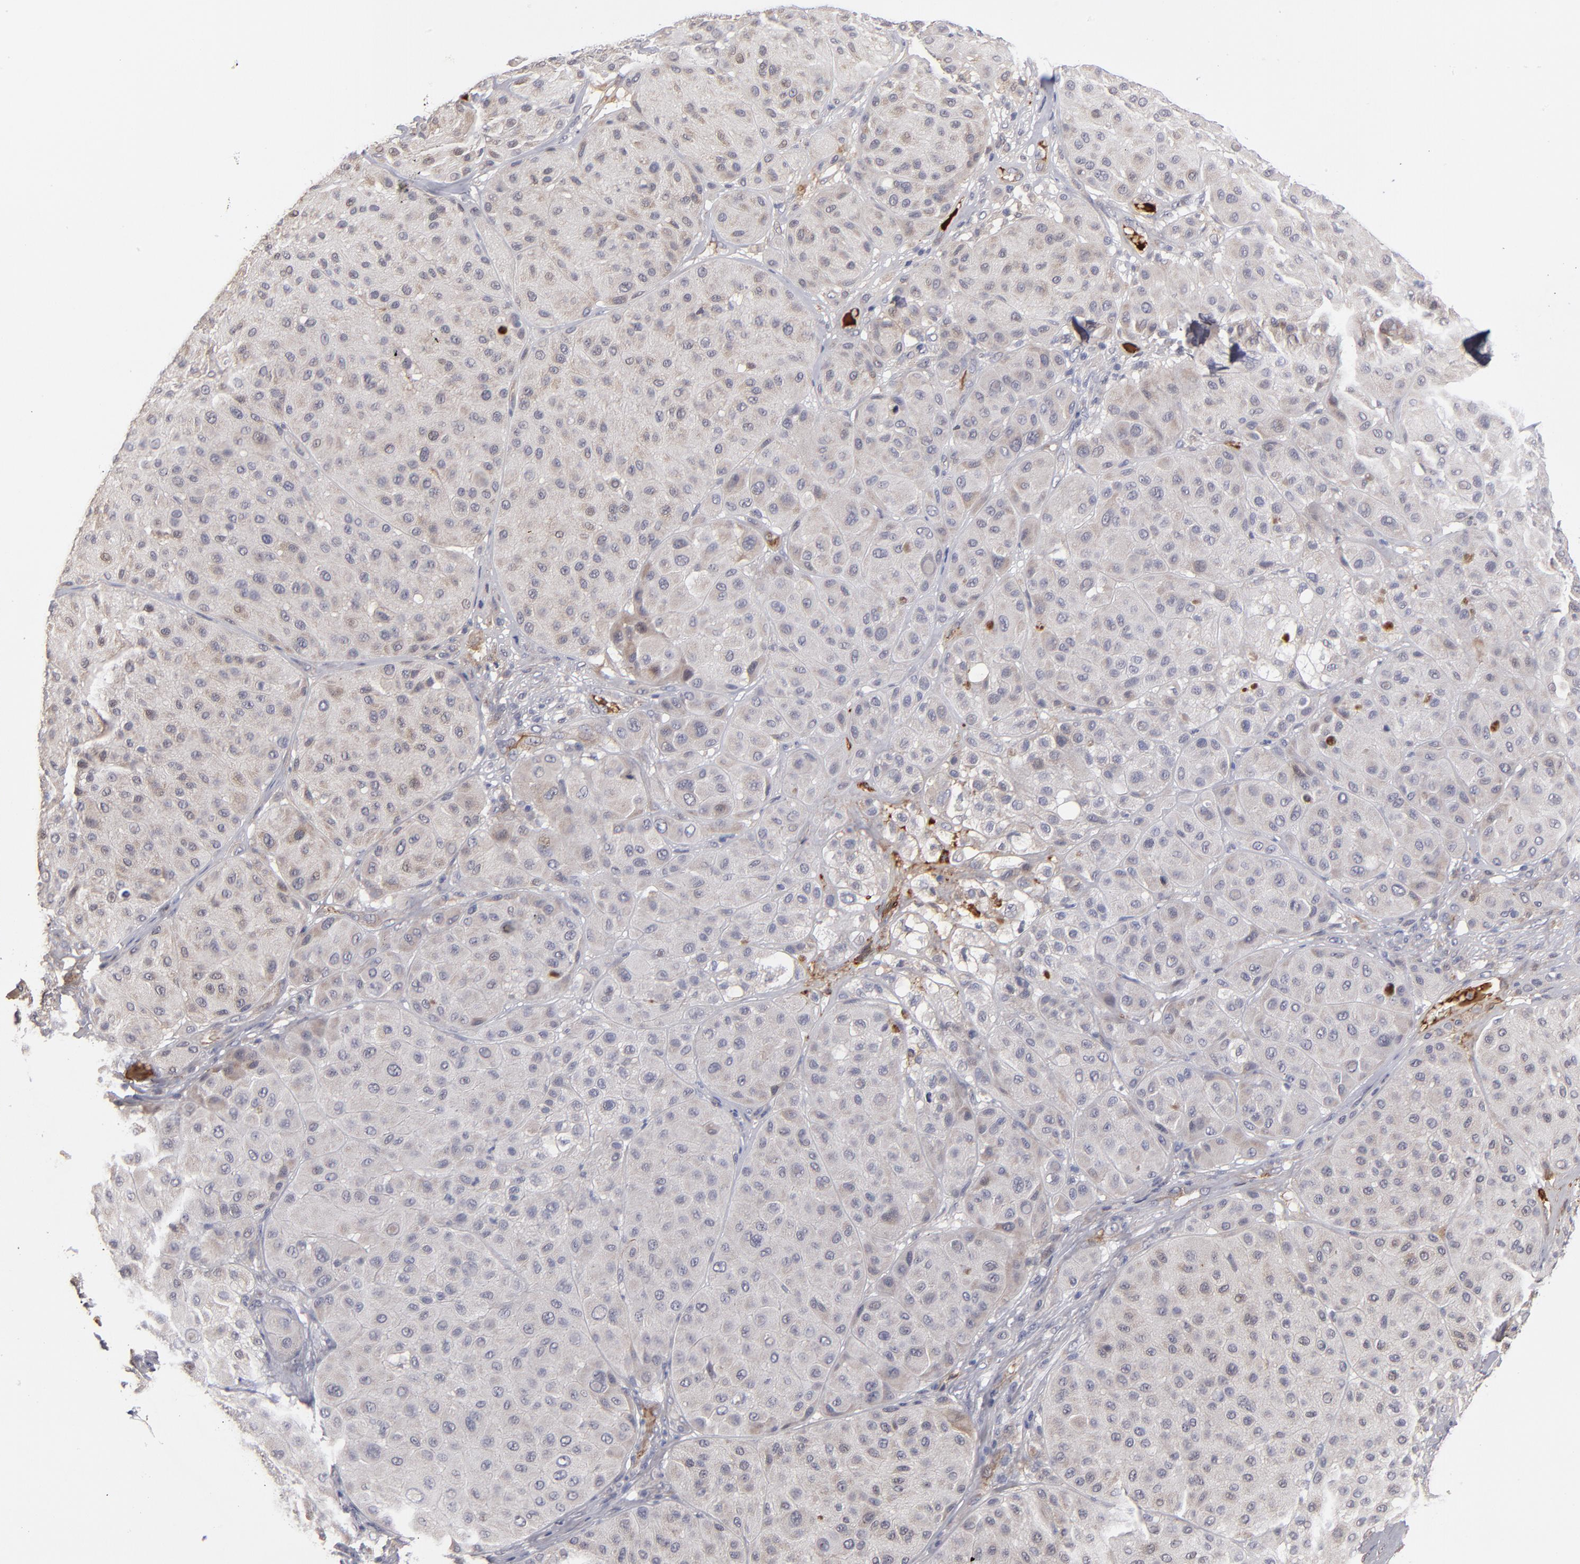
{"staining": {"intensity": "weak", "quantity": "25%-75%", "location": "cytoplasmic/membranous"}, "tissue": "melanoma", "cell_type": "Tumor cells", "image_type": "cancer", "snomed": [{"axis": "morphology", "description": "Normal tissue, NOS"}, {"axis": "morphology", "description": "Malignant melanoma, Metastatic site"}, {"axis": "topography", "description": "Skin"}], "caption": "Immunohistochemical staining of human melanoma demonstrates weak cytoplasmic/membranous protein expression in approximately 25%-75% of tumor cells. The protein is shown in brown color, while the nuclei are stained blue.", "gene": "EXD2", "patient": {"sex": "male", "age": 41}}